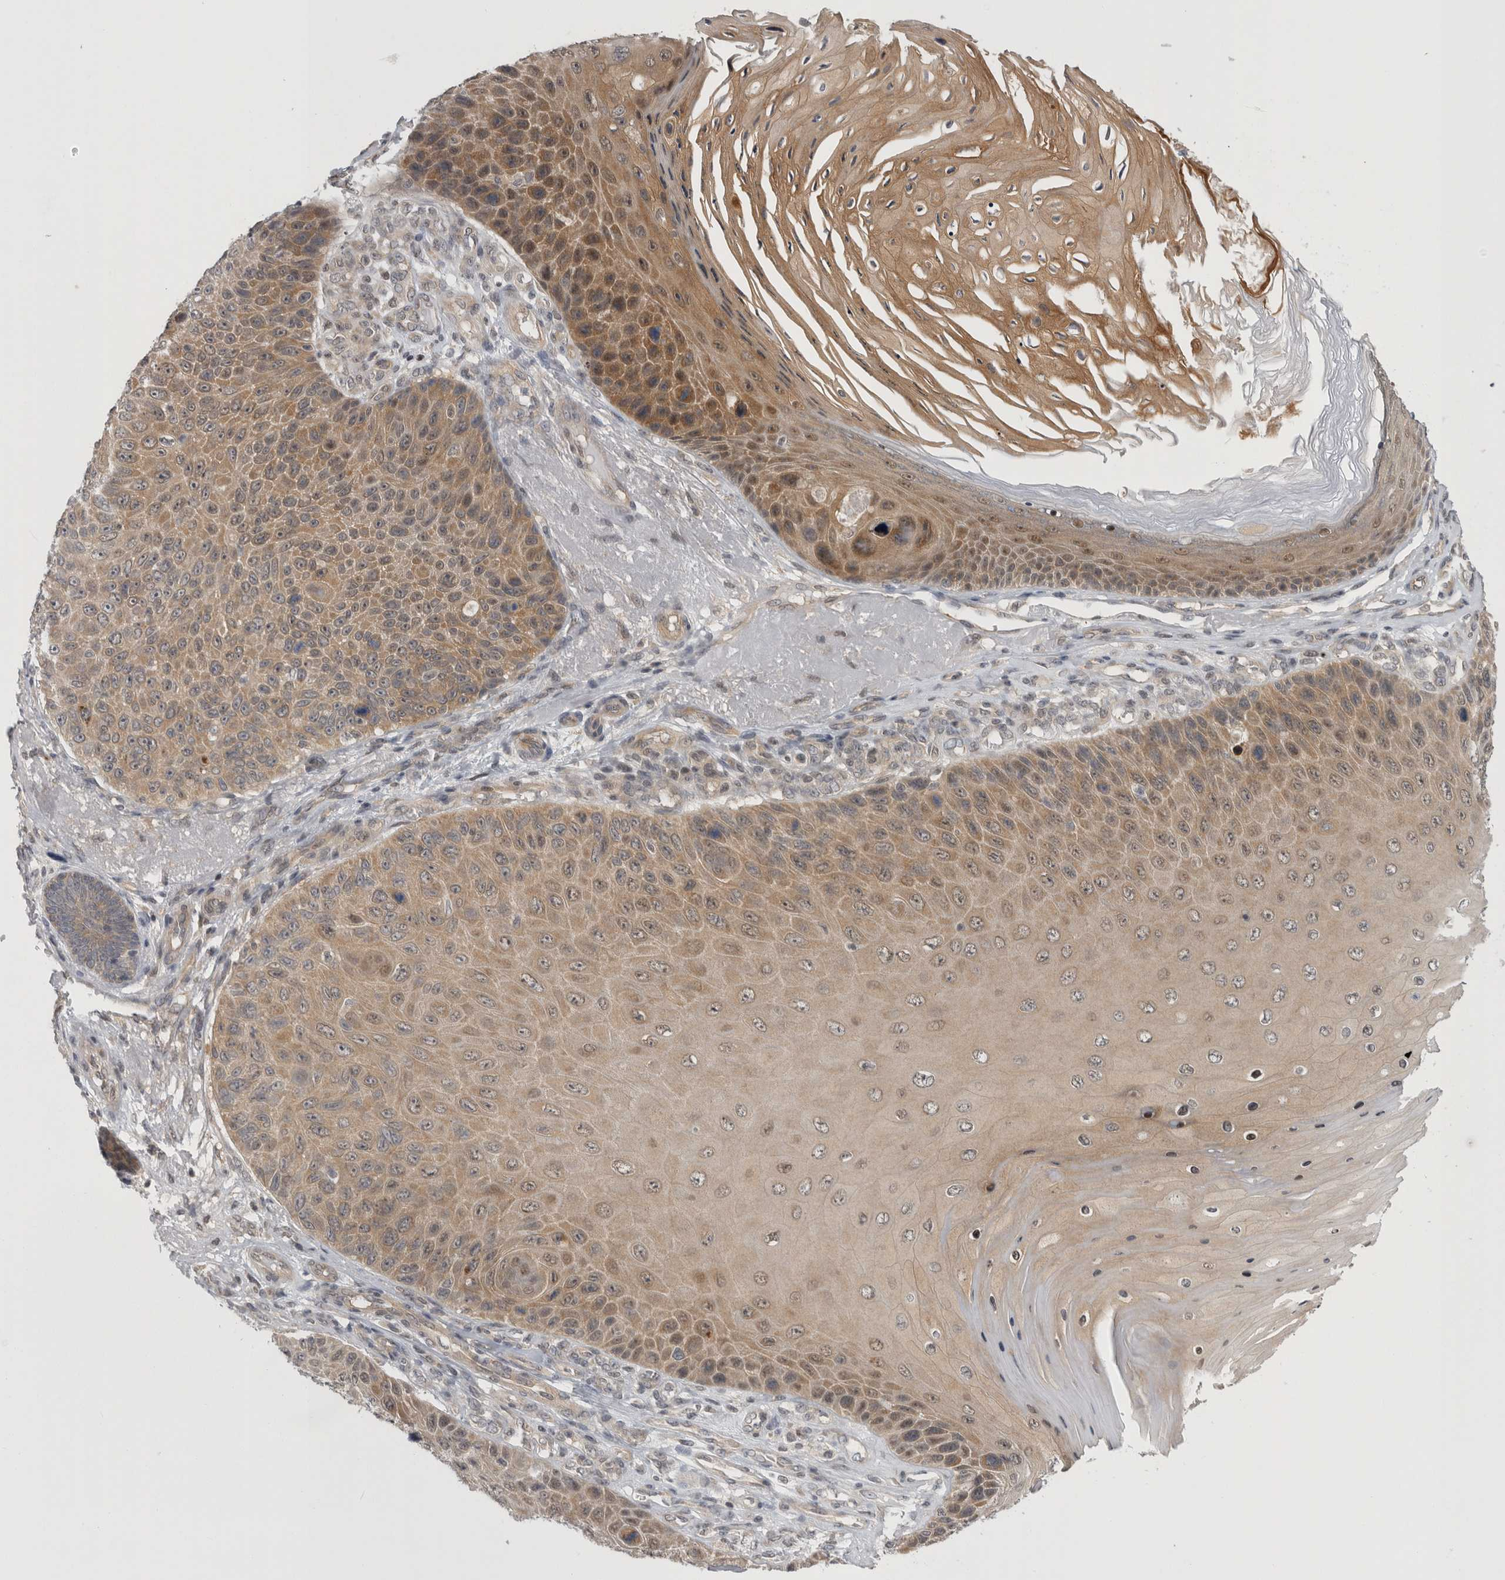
{"staining": {"intensity": "moderate", "quantity": ">75%", "location": "cytoplasmic/membranous"}, "tissue": "skin cancer", "cell_type": "Tumor cells", "image_type": "cancer", "snomed": [{"axis": "morphology", "description": "Squamous cell carcinoma, NOS"}, {"axis": "topography", "description": "Skin"}], "caption": "Immunohistochemical staining of human skin squamous cell carcinoma displays medium levels of moderate cytoplasmic/membranous protein positivity in approximately >75% of tumor cells.", "gene": "PSMB2", "patient": {"sex": "female", "age": 88}}